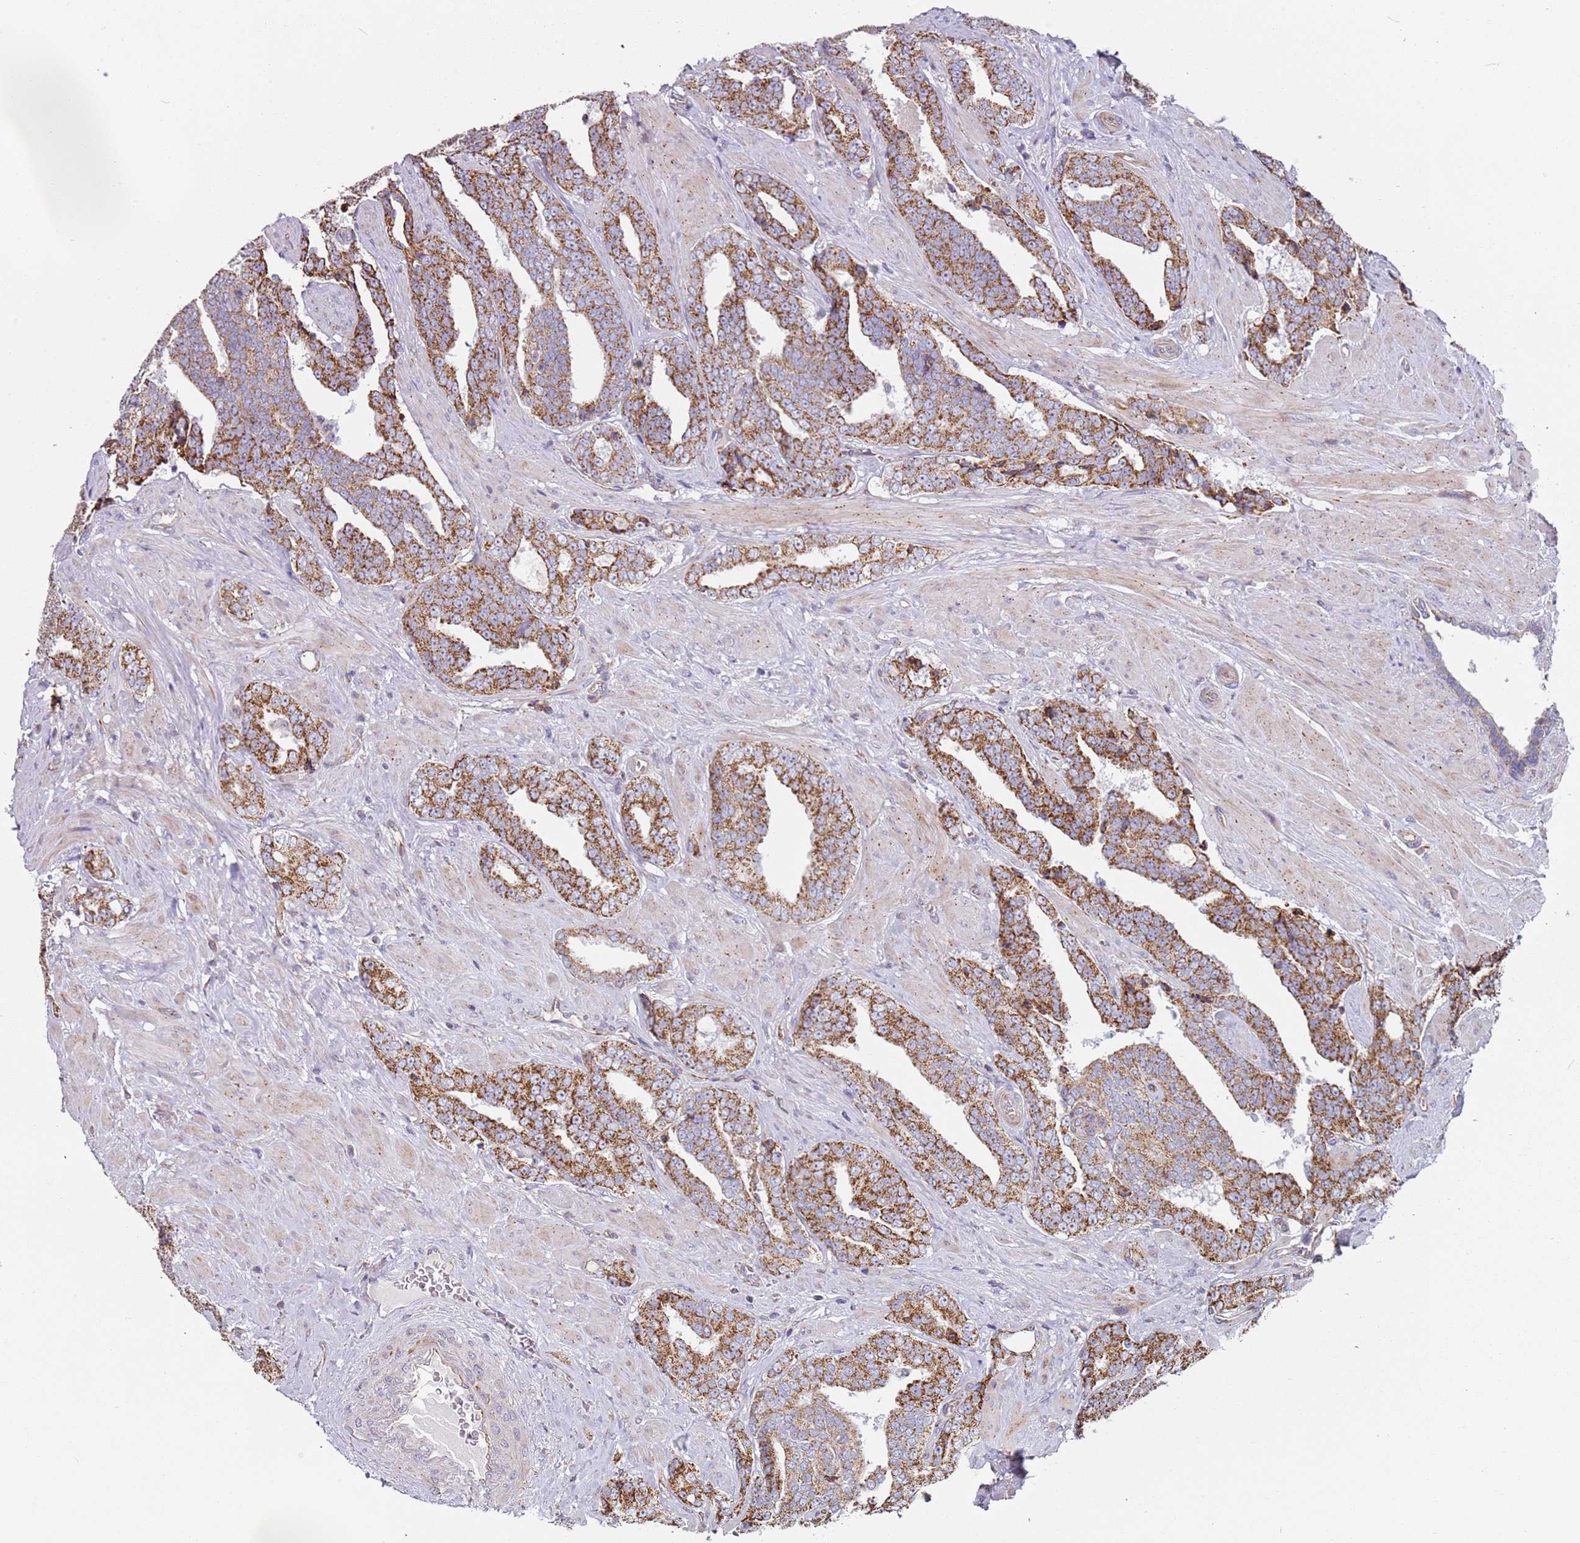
{"staining": {"intensity": "moderate", "quantity": "25%-75%", "location": "cytoplasmic/membranous"}, "tissue": "prostate cancer", "cell_type": "Tumor cells", "image_type": "cancer", "snomed": [{"axis": "morphology", "description": "Adenocarcinoma, High grade"}, {"axis": "topography", "description": "Prostate"}], "caption": "There is medium levels of moderate cytoplasmic/membranous positivity in tumor cells of prostate adenocarcinoma (high-grade), as demonstrated by immunohistochemical staining (brown color).", "gene": "ALS2", "patient": {"sex": "male", "age": 67}}